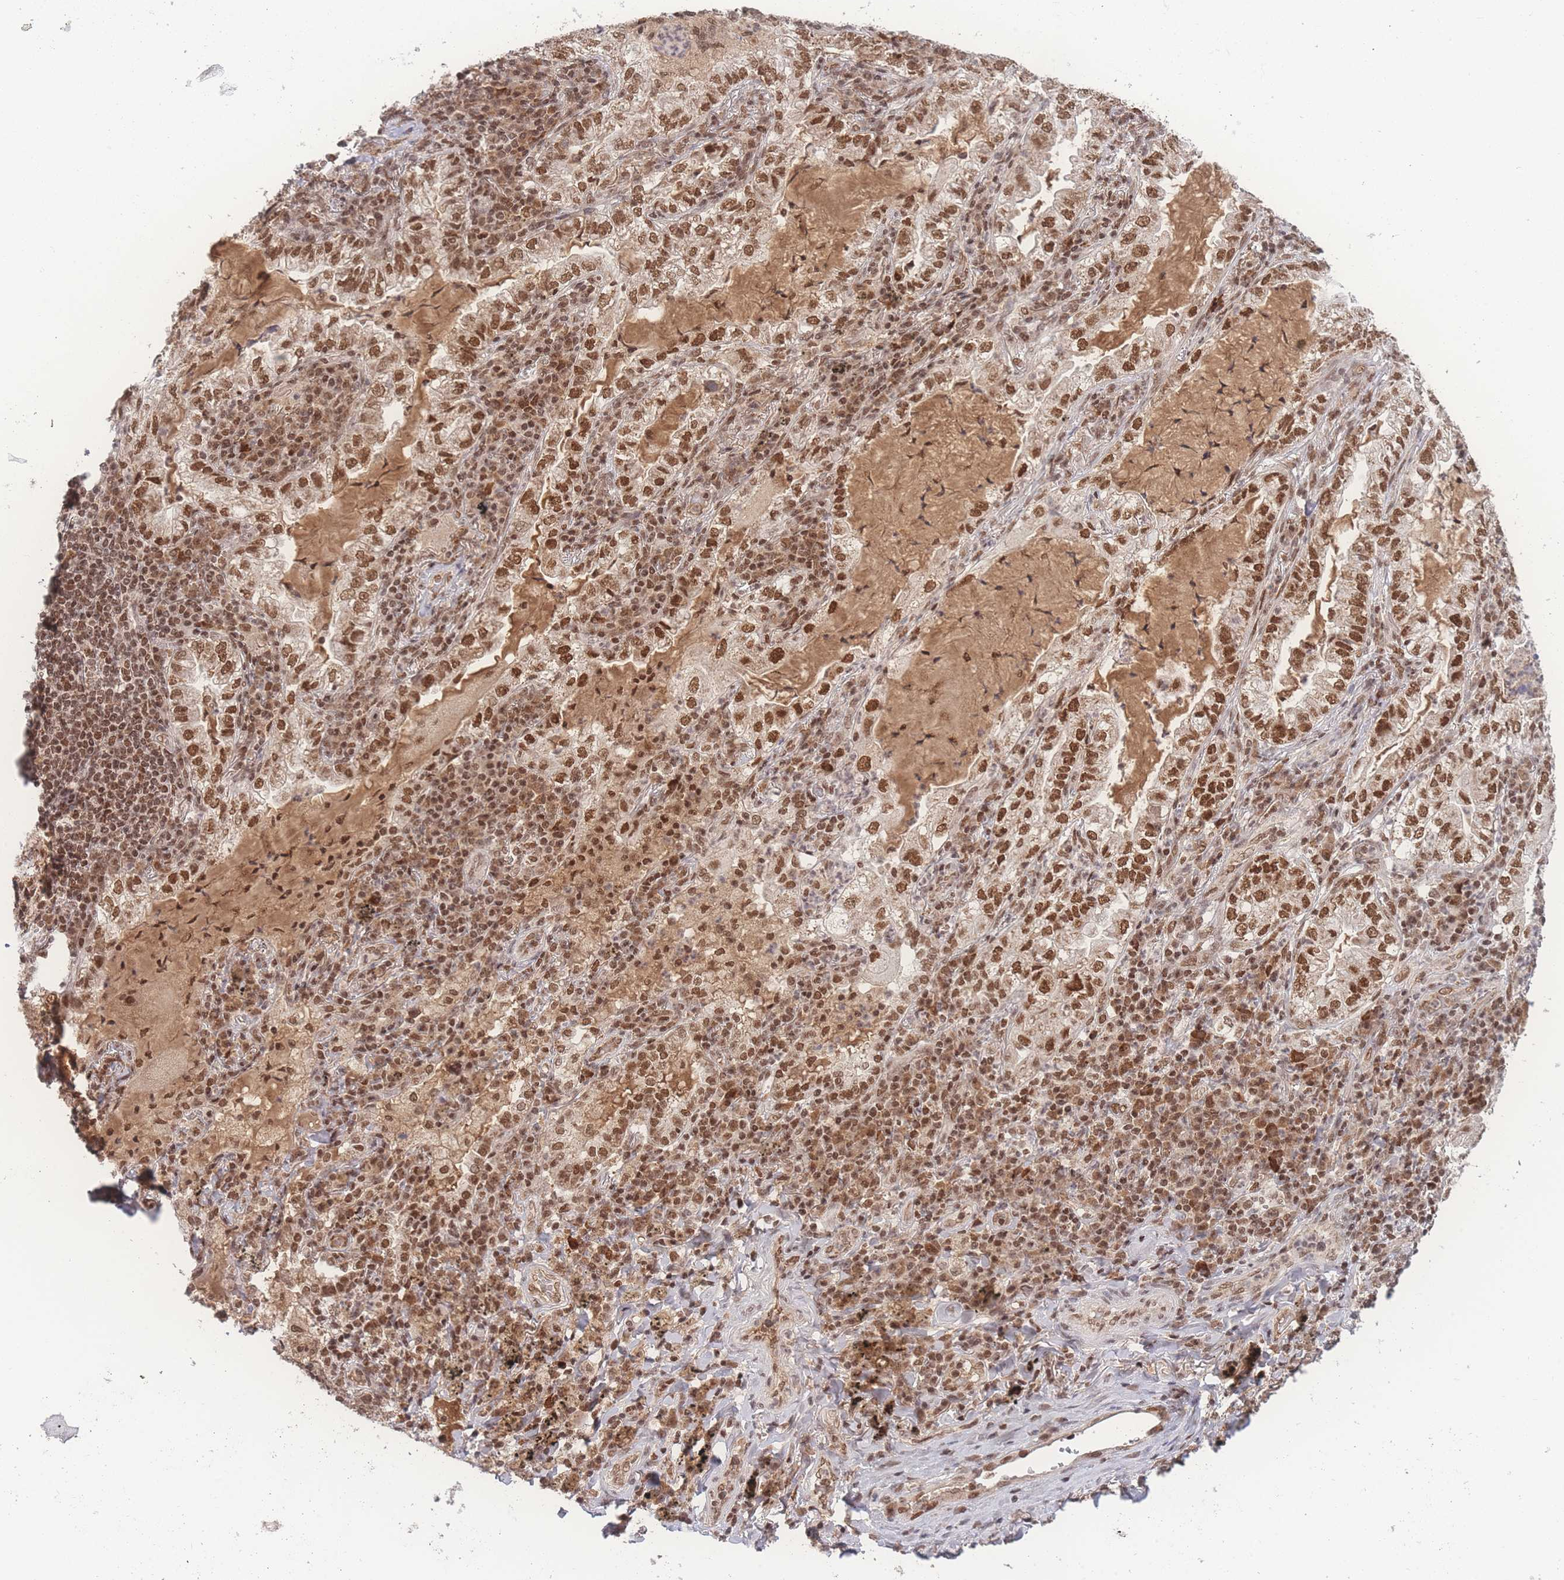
{"staining": {"intensity": "moderate", "quantity": ">75%", "location": "nuclear"}, "tissue": "lung cancer", "cell_type": "Tumor cells", "image_type": "cancer", "snomed": [{"axis": "morphology", "description": "Adenocarcinoma, NOS"}, {"axis": "topography", "description": "Lung"}], "caption": "IHC micrograph of neoplastic tissue: lung cancer stained using immunohistochemistry exhibits medium levels of moderate protein expression localized specifically in the nuclear of tumor cells, appearing as a nuclear brown color.", "gene": "RAVER1", "patient": {"sex": "female", "age": 73}}